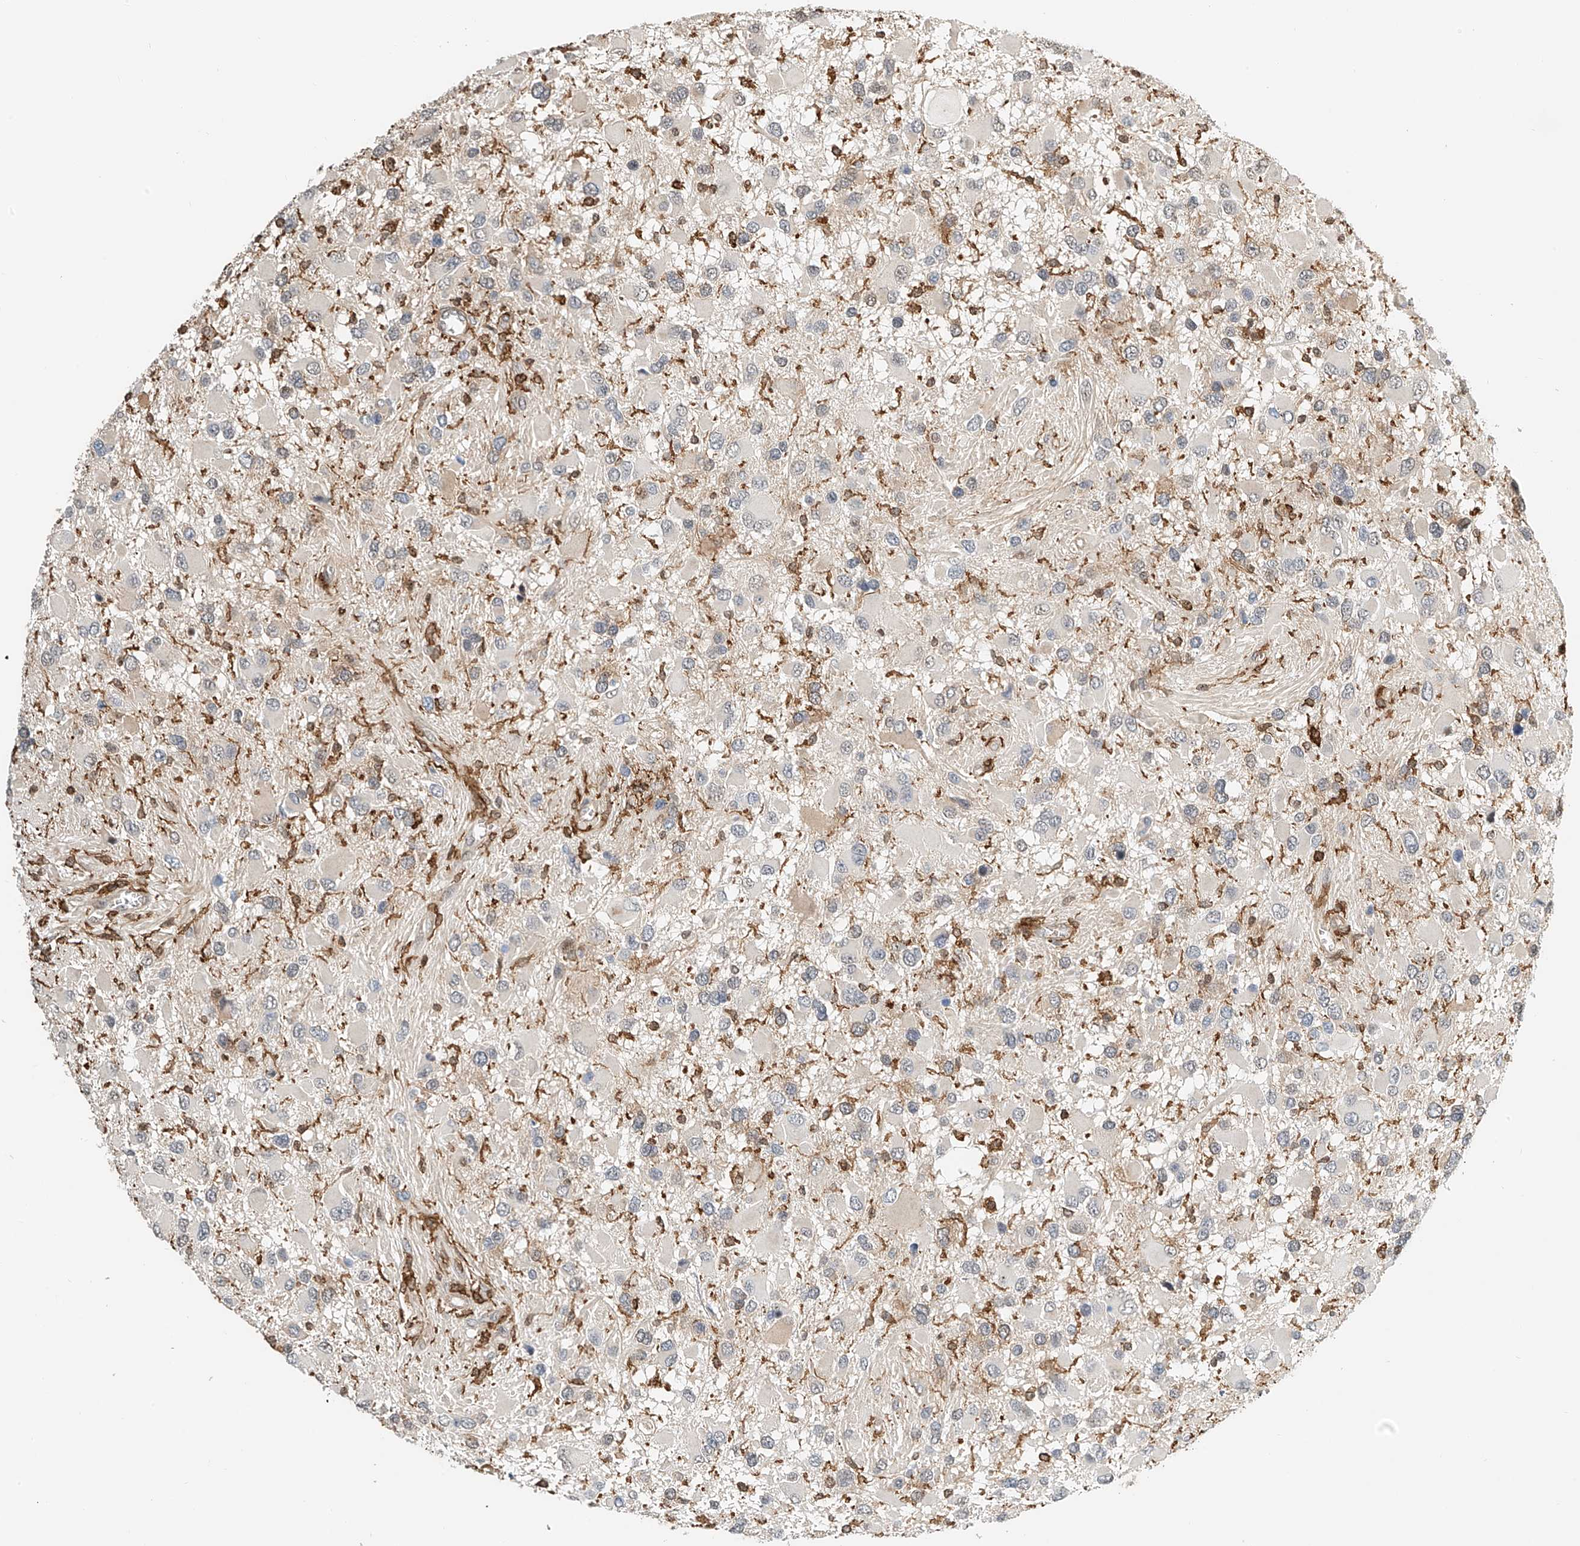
{"staining": {"intensity": "negative", "quantity": "none", "location": "none"}, "tissue": "glioma", "cell_type": "Tumor cells", "image_type": "cancer", "snomed": [{"axis": "morphology", "description": "Glioma, malignant, High grade"}, {"axis": "topography", "description": "Brain"}], "caption": "A high-resolution photomicrograph shows IHC staining of malignant glioma (high-grade), which exhibits no significant staining in tumor cells.", "gene": "MICAL1", "patient": {"sex": "male", "age": 53}}